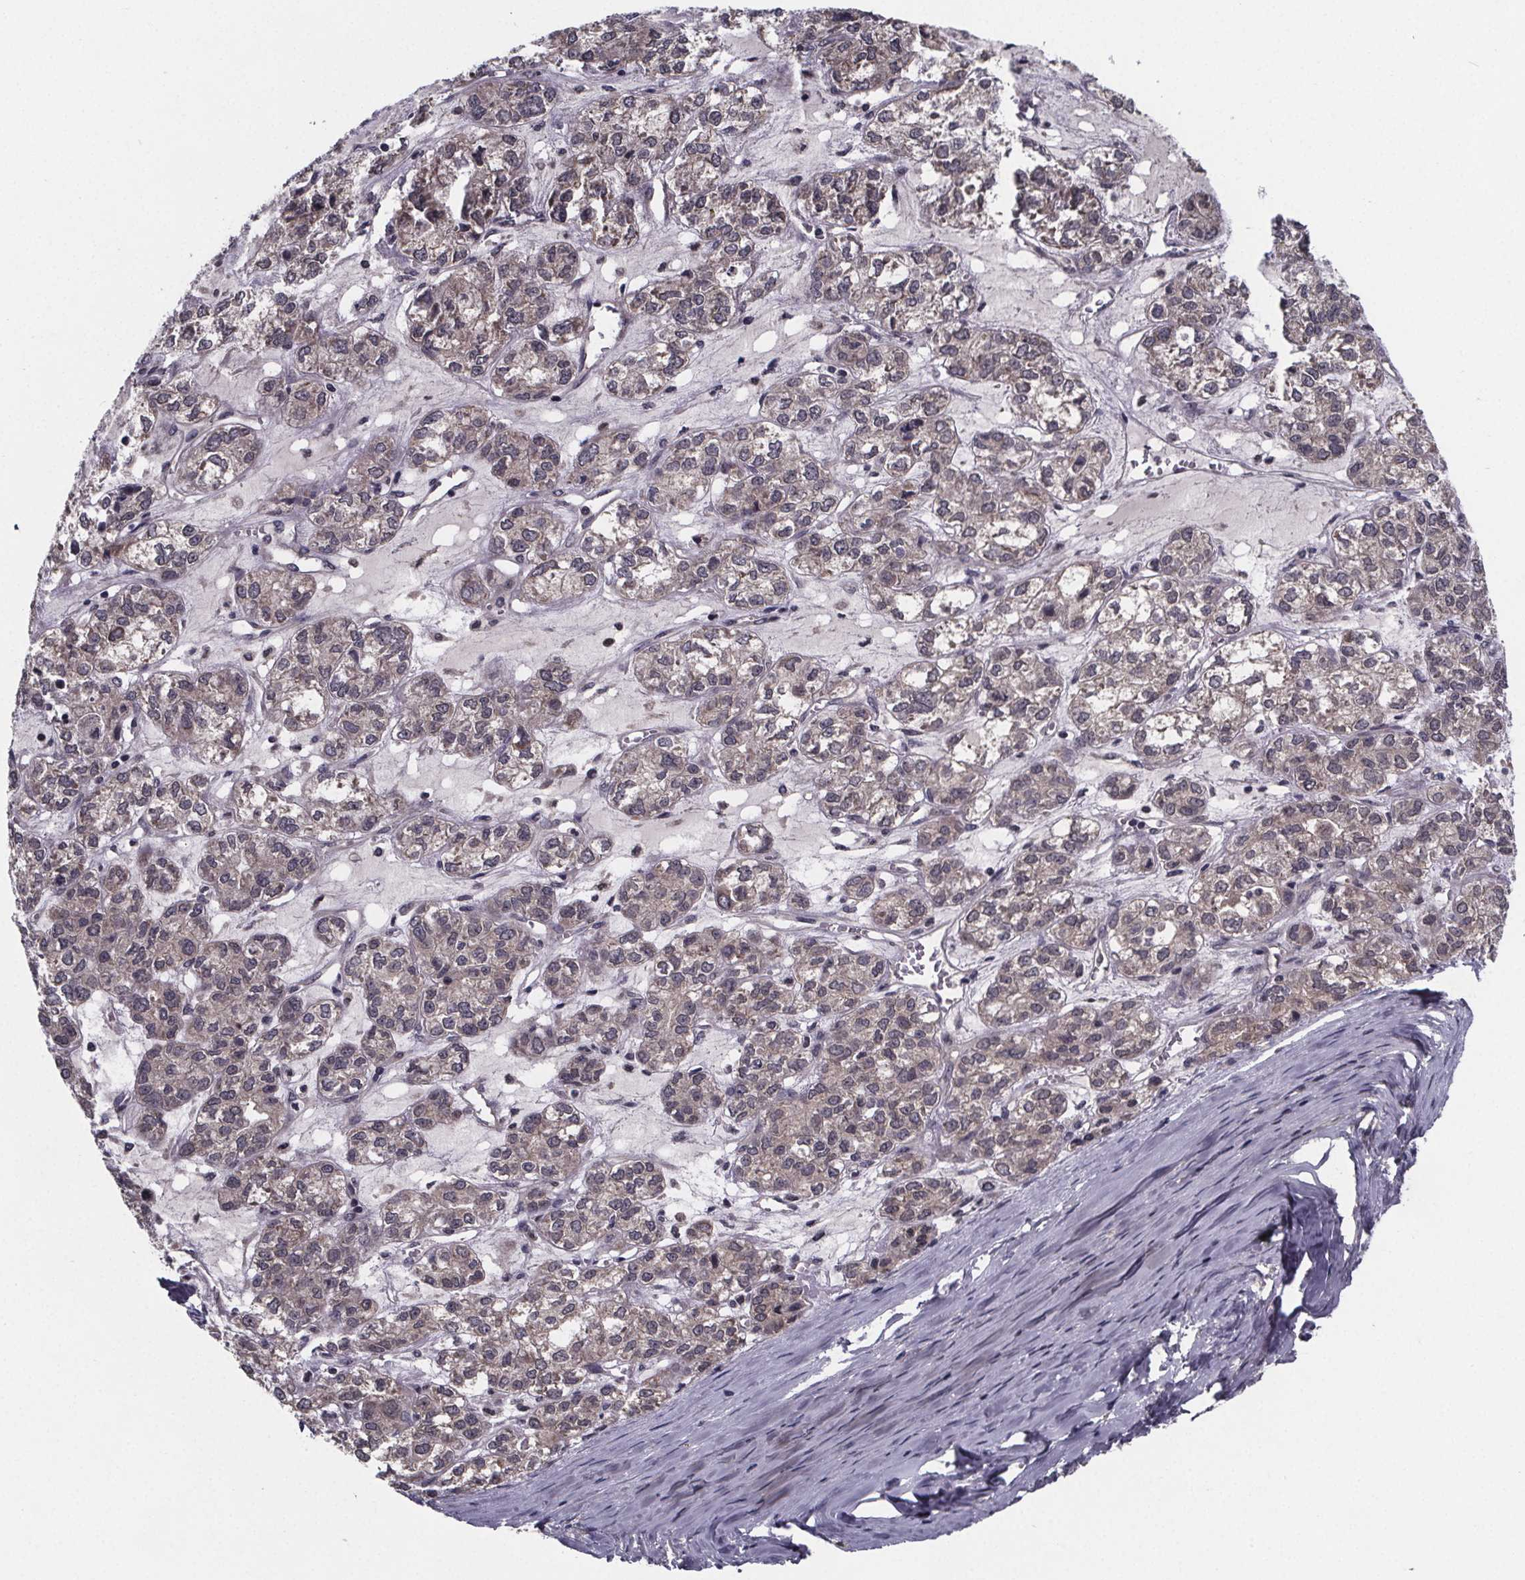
{"staining": {"intensity": "weak", "quantity": "<25%", "location": "cytoplasmic/membranous"}, "tissue": "ovarian cancer", "cell_type": "Tumor cells", "image_type": "cancer", "snomed": [{"axis": "morphology", "description": "Carcinoma, endometroid"}, {"axis": "topography", "description": "Ovary"}], "caption": "The micrograph reveals no significant positivity in tumor cells of ovarian cancer. Brightfield microscopy of immunohistochemistry (IHC) stained with DAB (brown) and hematoxylin (blue), captured at high magnification.", "gene": "FN3KRP", "patient": {"sex": "female", "age": 64}}